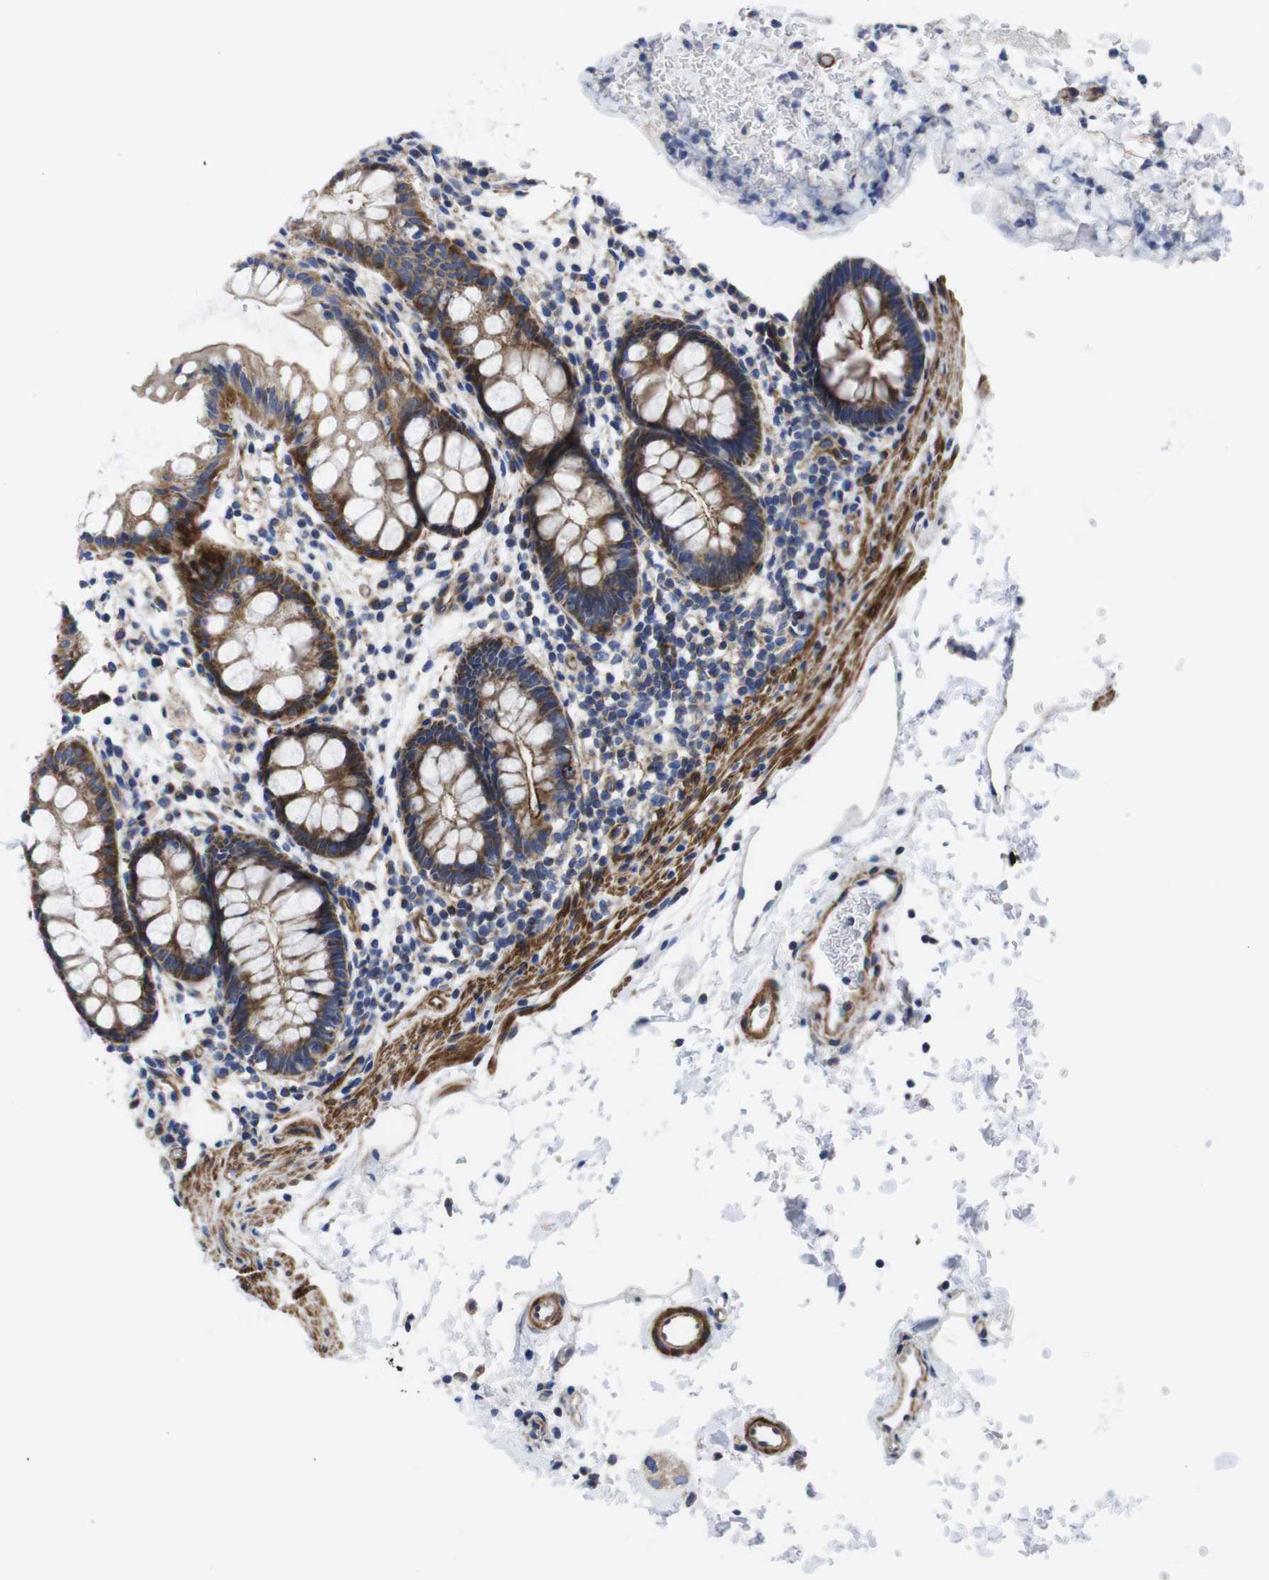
{"staining": {"intensity": "moderate", "quantity": ">75%", "location": "cytoplasmic/membranous"}, "tissue": "rectum", "cell_type": "Glandular cells", "image_type": "normal", "snomed": [{"axis": "morphology", "description": "Normal tissue, NOS"}, {"axis": "topography", "description": "Rectum"}], "caption": "IHC micrograph of unremarkable rectum stained for a protein (brown), which exhibits medium levels of moderate cytoplasmic/membranous expression in about >75% of glandular cells.", "gene": "GPR4", "patient": {"sex": "female", "age": 24}}